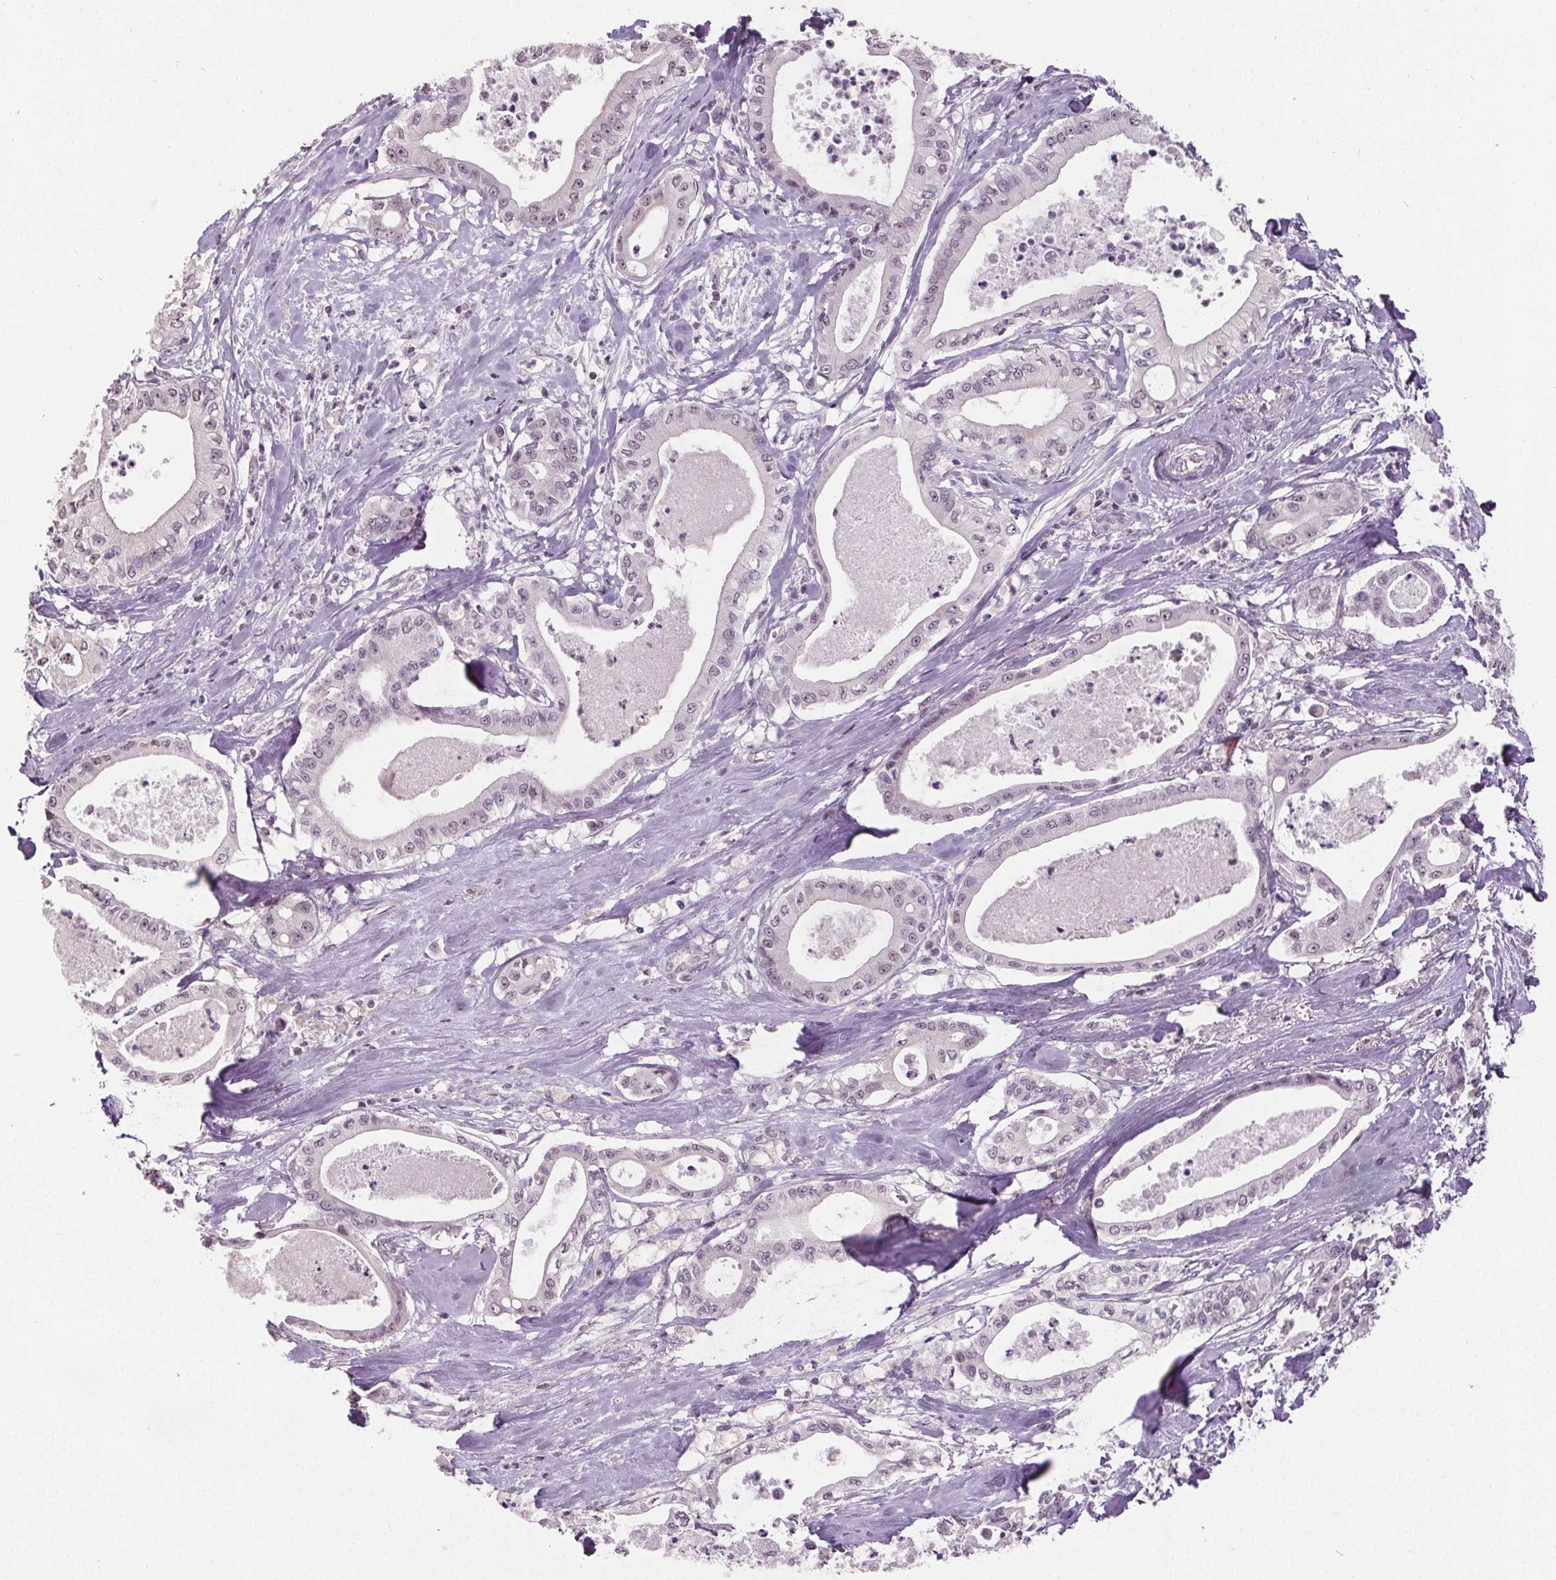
{"staining": {"intensity": "negative", "quantity": "none", "location": "none"}, "tissue": "pancreatic cancer", "cell_type": "Tumor cells", "image_type": "cancer", "snomed": [{"axis": "morphology", "description": "Adenocarcinoma, NOS"}, {"axis": "topography", "description": "Pancreas"}], "caption": "The immunohistochemistry image has no significant positivity in tumor cells of pancreatic cancer tissue.", "gene": "SLC2A9", "patient": {"sex": "male", "age": 71}}